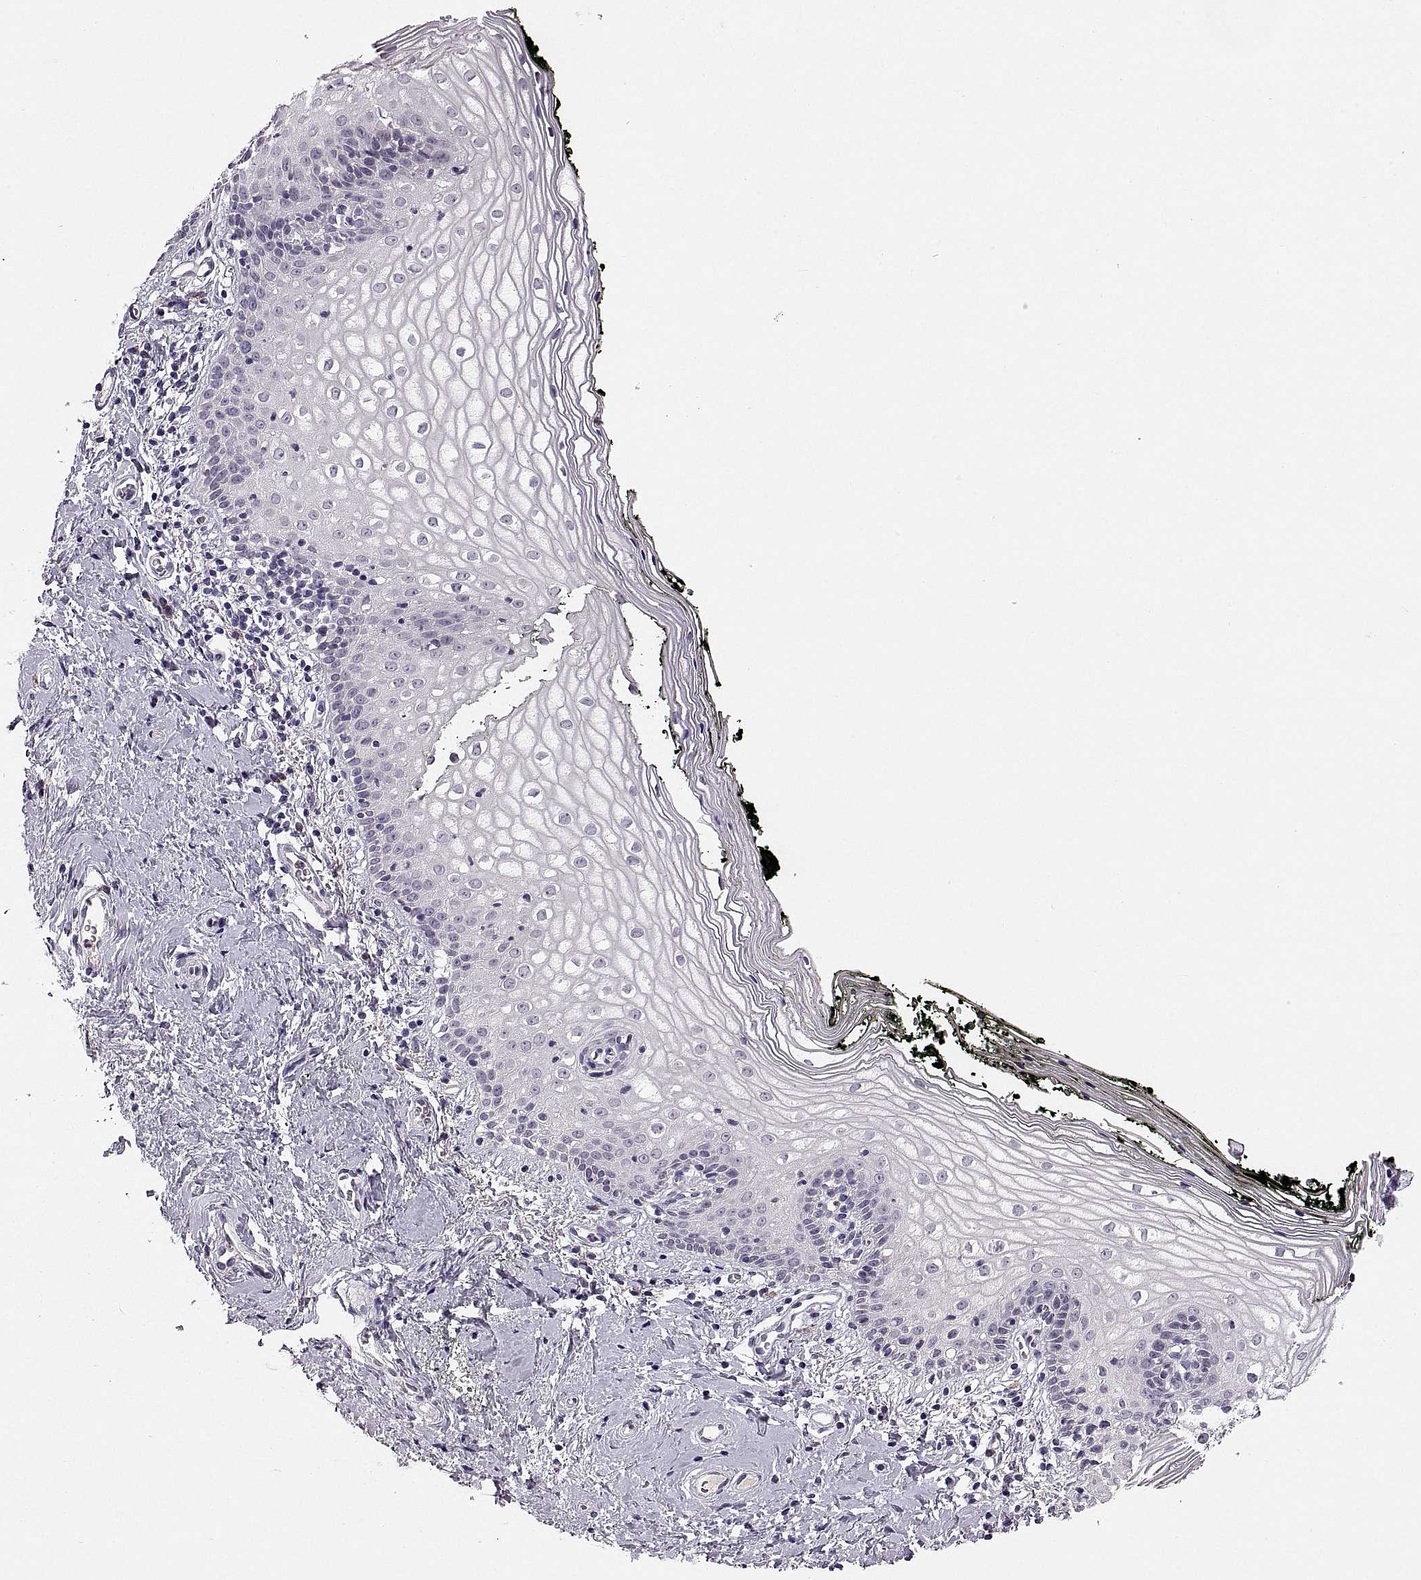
{"staining": {"intensity": "negative", "quantity": "none", "location": "none"}, "tissue": "vagina", "cell_type": "Squamous epithelial cells", "image_type": "normal", "snomed": [{"axis": "morphology", "description": "Normal tissue, NOS"}, {"axis": "topography", "description": "Vagina"}], "caption": "The micrograph exhibits no staining of squamous epithelial cells in unremarkable vagina.", "gene": "ADH6", "patient": {"sex": "female", "age": 47}}